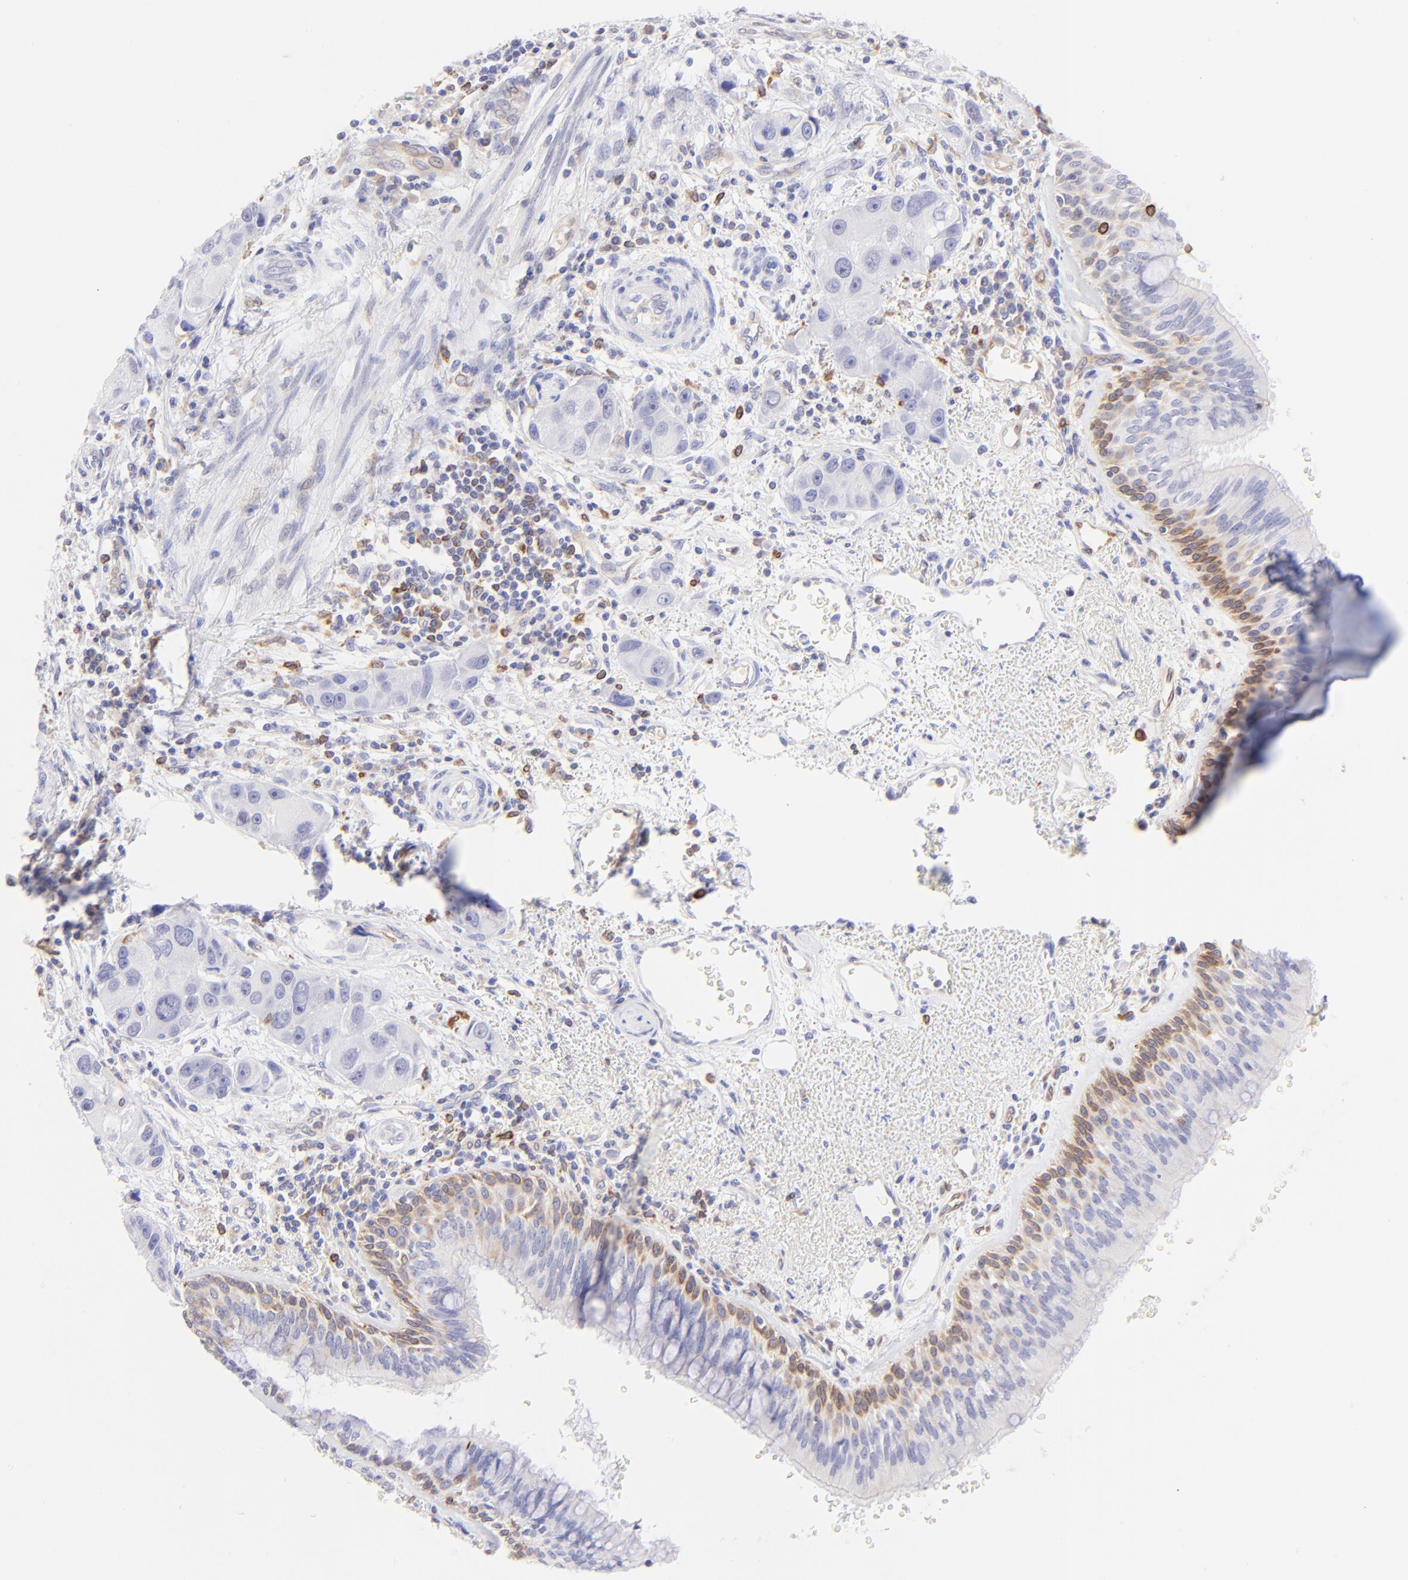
{"staining": {"intensity": "moderate", "quantity": "<25%", "location": "cytoplasmic/membranous"}, "tissue": "bronchus", "cell_type": "Respiratory epithelial cells", "image_type": "normal", "snomed": [{"axis": "morphology", "description": "Normal tissue, NOS"}, {"axis": "morphology", "description": "Adenocarcinoma, NOS"}, {"axis": "morphology", "description": "Adenocarcinoma, metastatic, NOS"}, {"axis": "topography", "description": "Lymph node"}, {"axis": "topography", "description": "Bronchus"}, {"axis": "topography", "description": "Lung"}], "caption": "IHC histopathology image of normal bronchus: bronchus stained using immunohistochemistry reveals low levels of moderate protein expression localized specifically in the cytoplasmic/membranous of respiratory epithelial cells, appearing as a cytoplasmic/membranous brown color.", "gene": "IRAG2", "patient": {"sex": "female", "age": 54}}